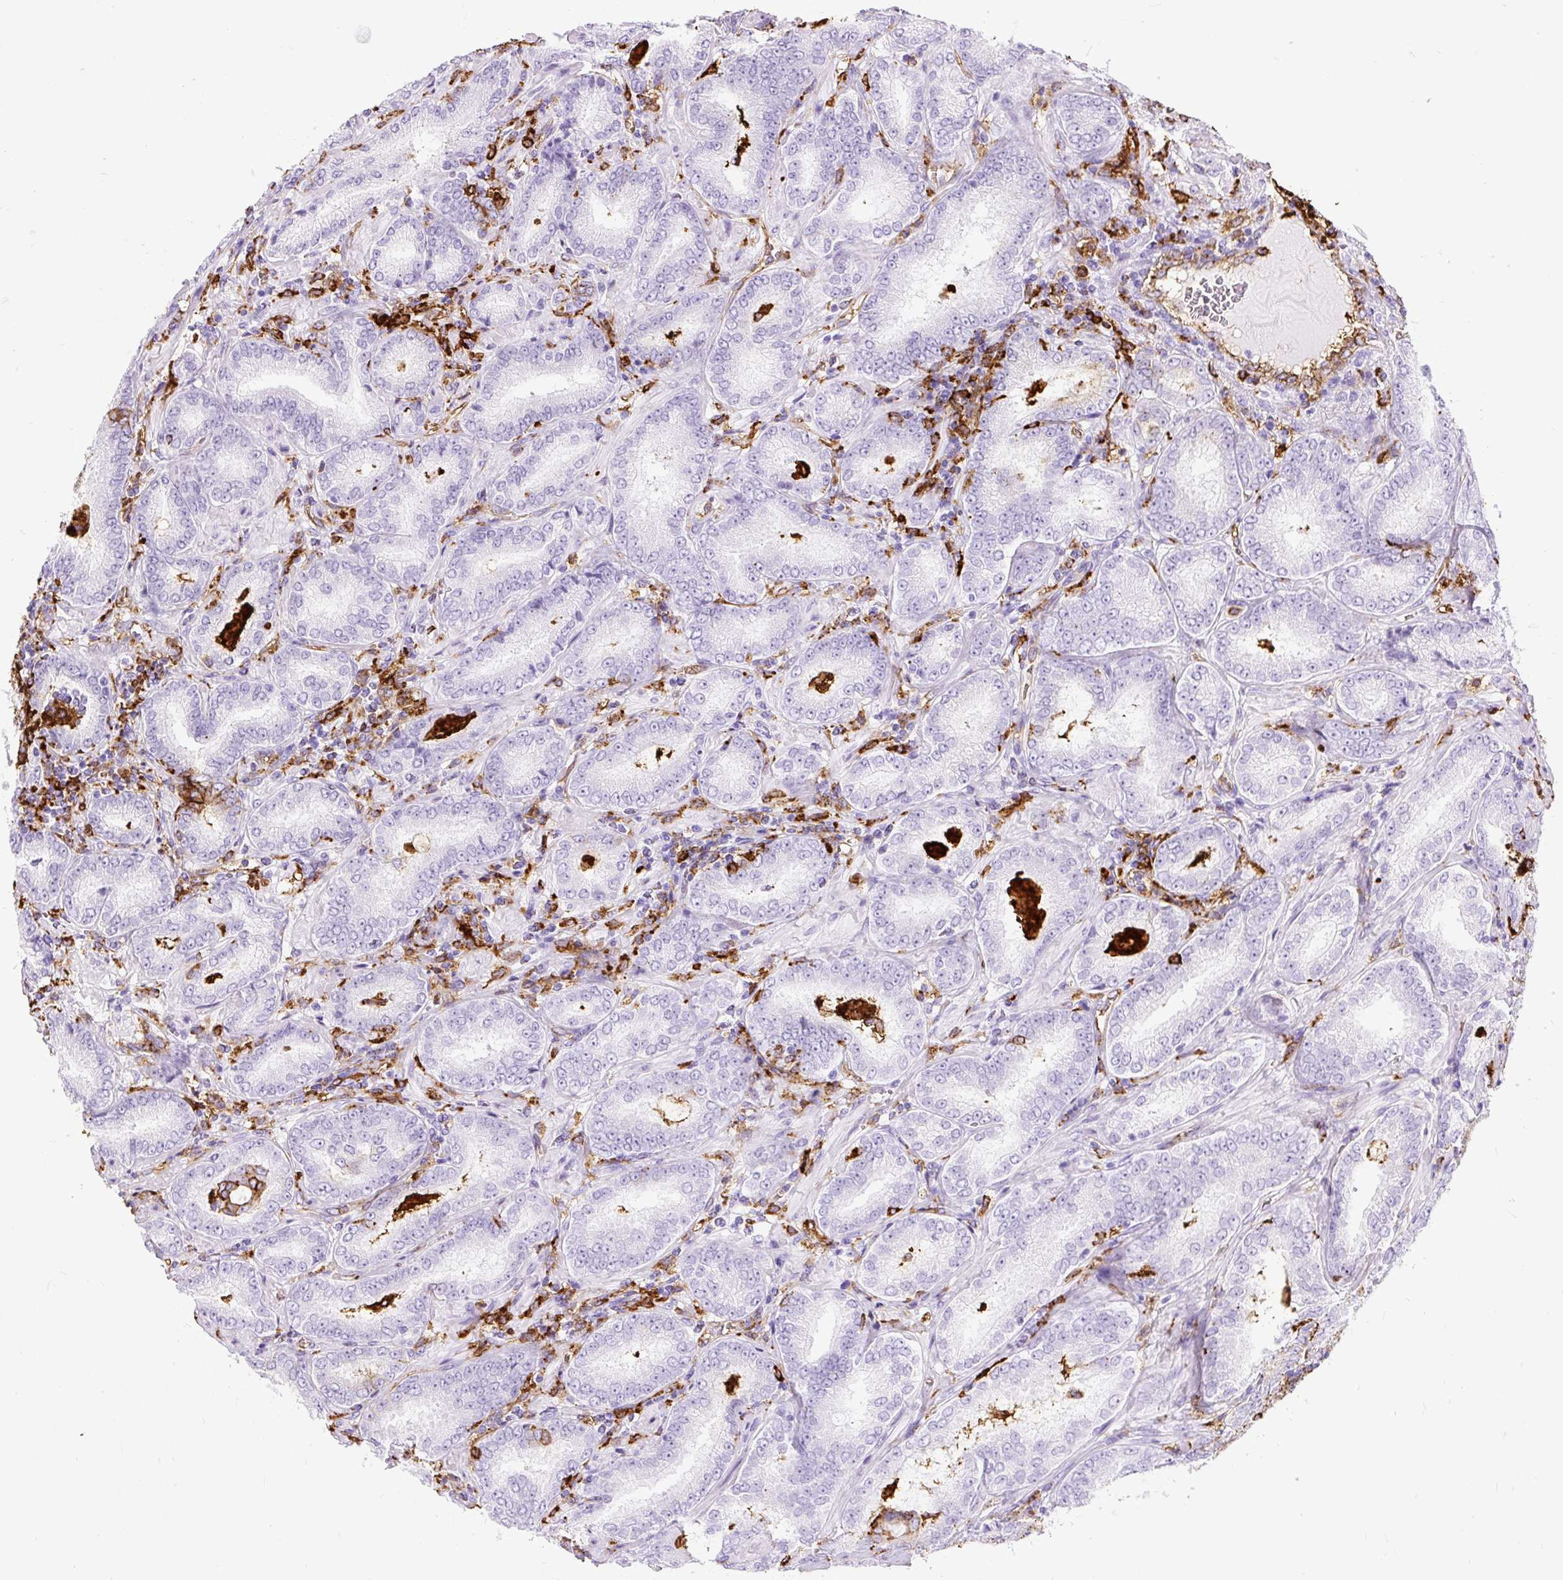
{"staining": {"intensity": "negative", "quantity": "none", "location": "none"}, "tissue": "prostate cancer", "cell_type": "Tumor cells", "image_type": "cancer", "snomed": [{"axis": "morphology", "description": "Adenocarcinoma, High grade"}, {"axis": "topography", "description": "Prostate"}], "caption": "Tumor cells are negative for brown protein staining in prostate adenocarcinoma (high-grade).", "gene": "HLA-DRA", "patient": {"sex": "male", "age": 72}}